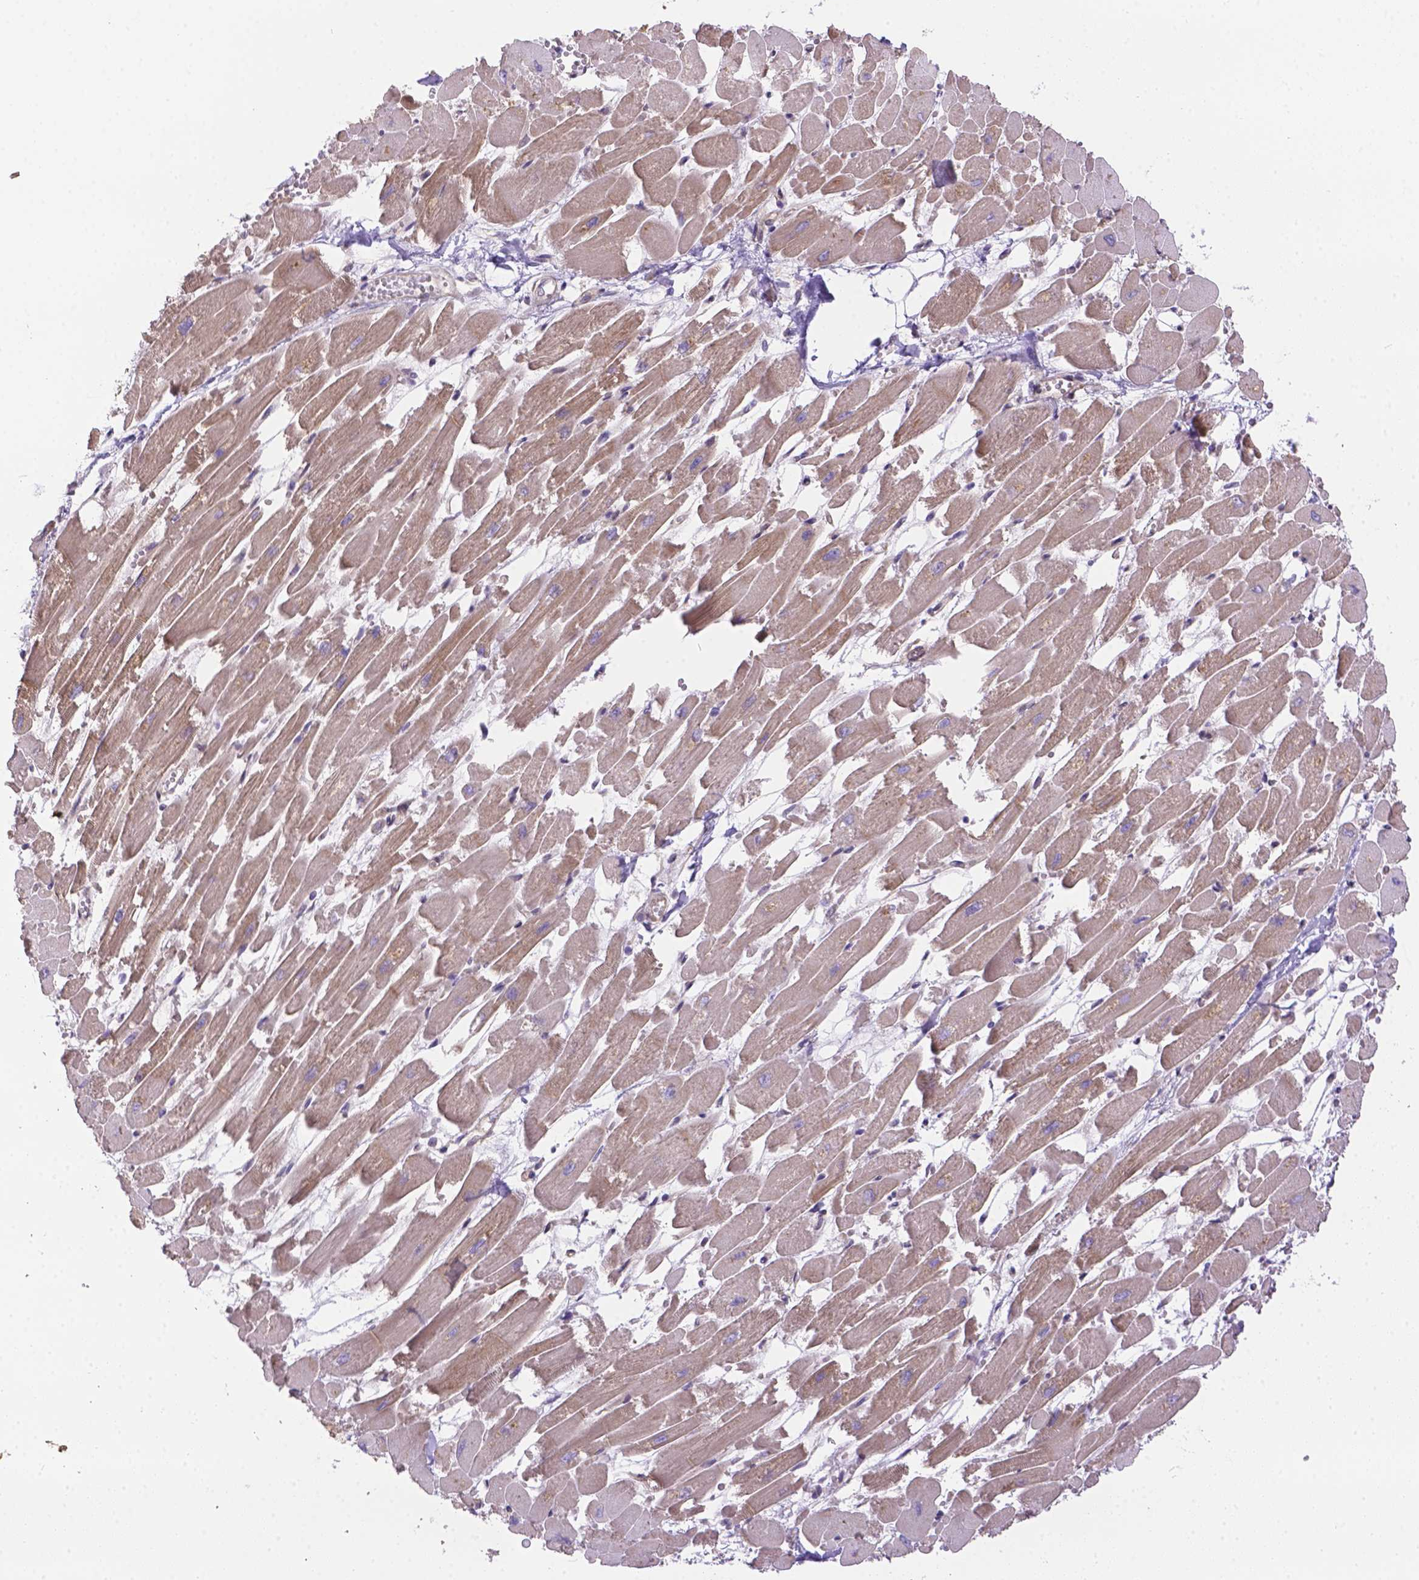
{"staining": {"intensity": "weak", "quantity": "25%-75%", "location": "cytoplasmic/membranous"}, "tissue": "heart muscle", "cell_type": "Cardiomyocytes", "image_type": "normal", "snomed": [{"axis": "morphology", "description": "Normal tissue, NOS"}, {"axis": "topography", "description": "Heart"}], "caption": "An immunohistochemistry micrograph of normal tissue is shown. Protein staining in brown shows weak cytoplasmic/membranous positivity in heart muscle within cardiomyocytes. The protein of interest is shown in brown color, while the nuclei are stained blue.", "gene": "YAP1", "patient": {"sex": "female", "age": 52}}